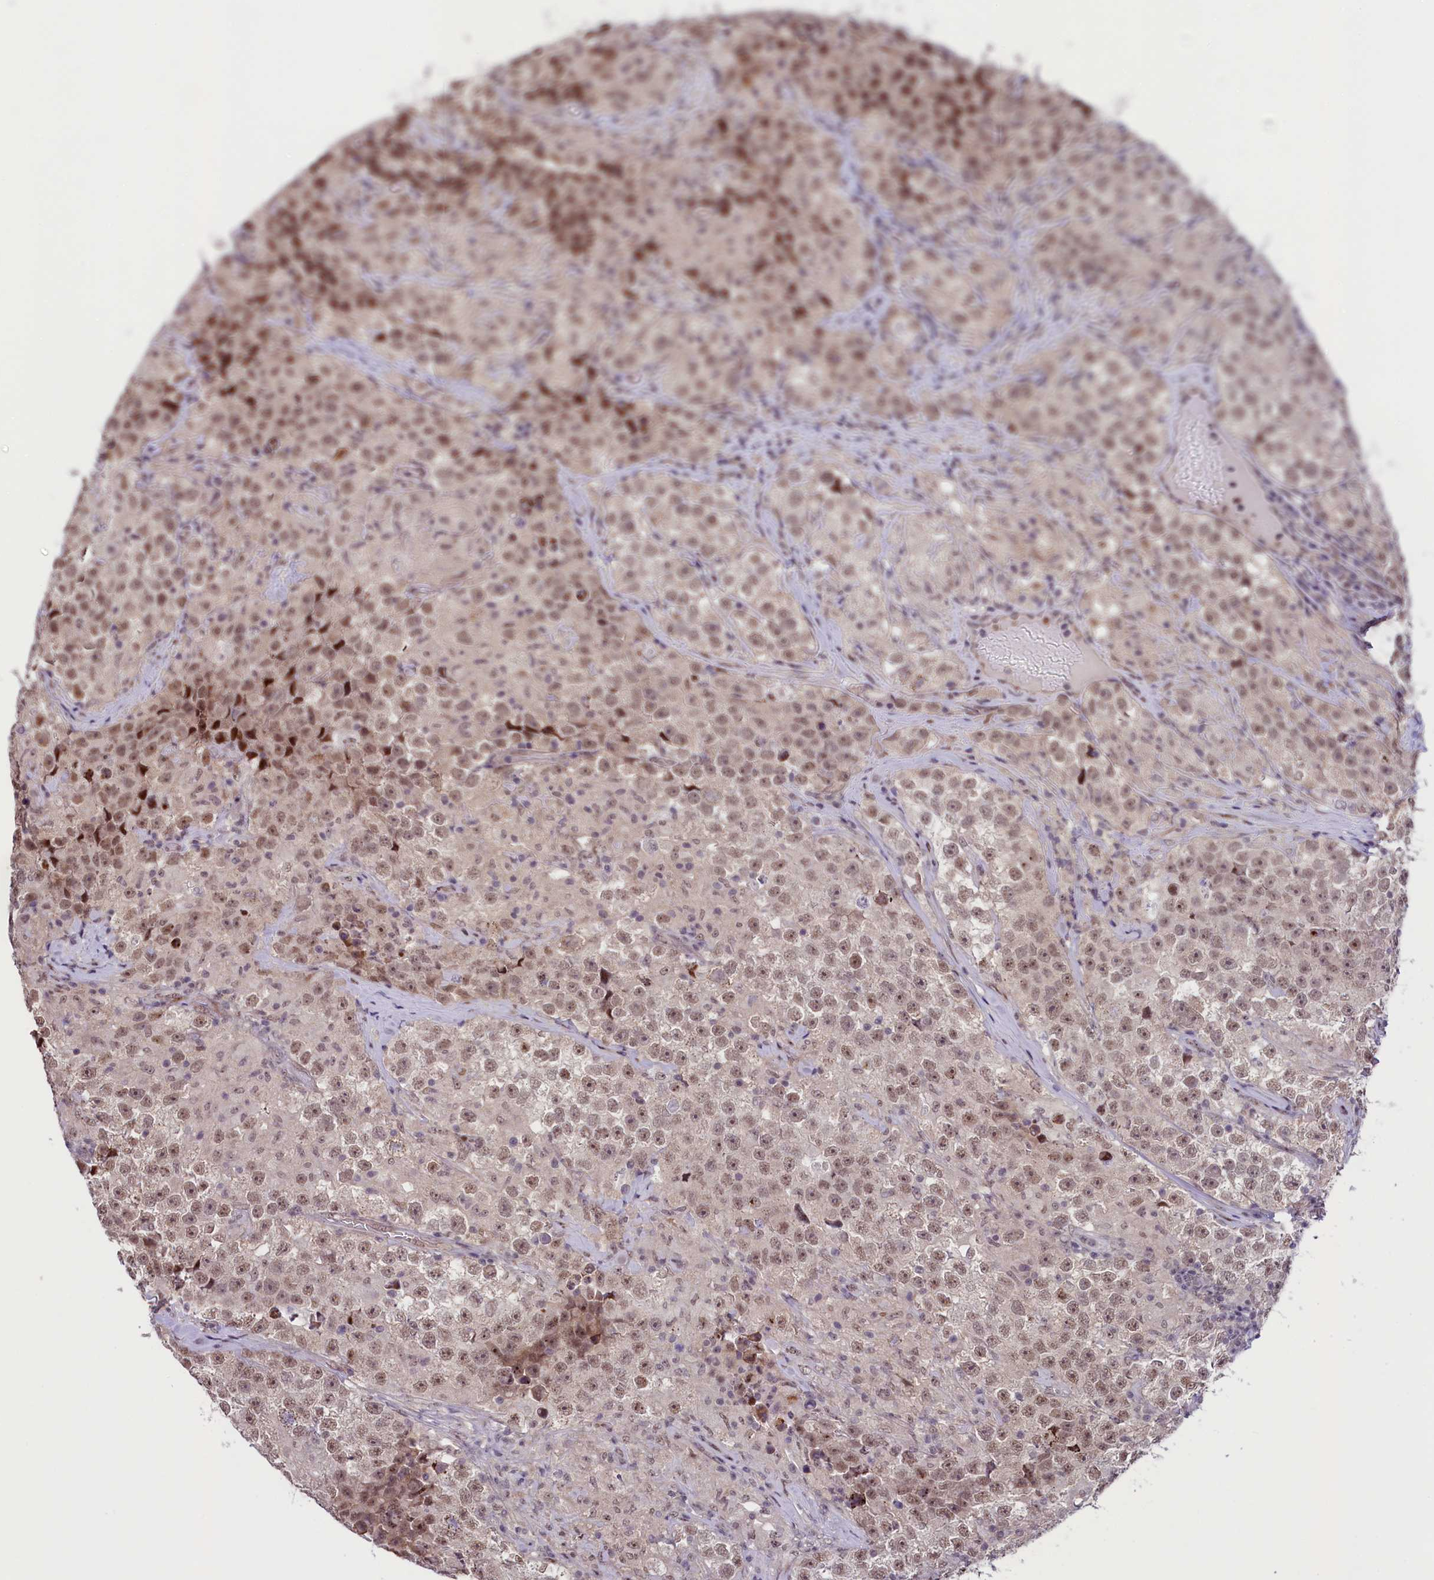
{"staining": {"intensity": "weak", "quantity": ">75%", "location": "nuclear"}, "tissue": "testis cancer", "cell_type": "Tumor cells", "image_type": "cancer", "snomed": [{"axis": "morphology", "description": "Seminoma, NOS"}, {"axis": "topography", "description": "Testis"}], "caption": "DAB (3,3'-diaminobenzidine) immunohistochemical staining of human testis cancer shows weak nuclear protein expression in approximately >75% of tumor cells. (DAB IHC, brown staining for protein, blue staining for nuclei).", "gene": "ANKS3", "patient": {"sex": "male", "age": 46}}